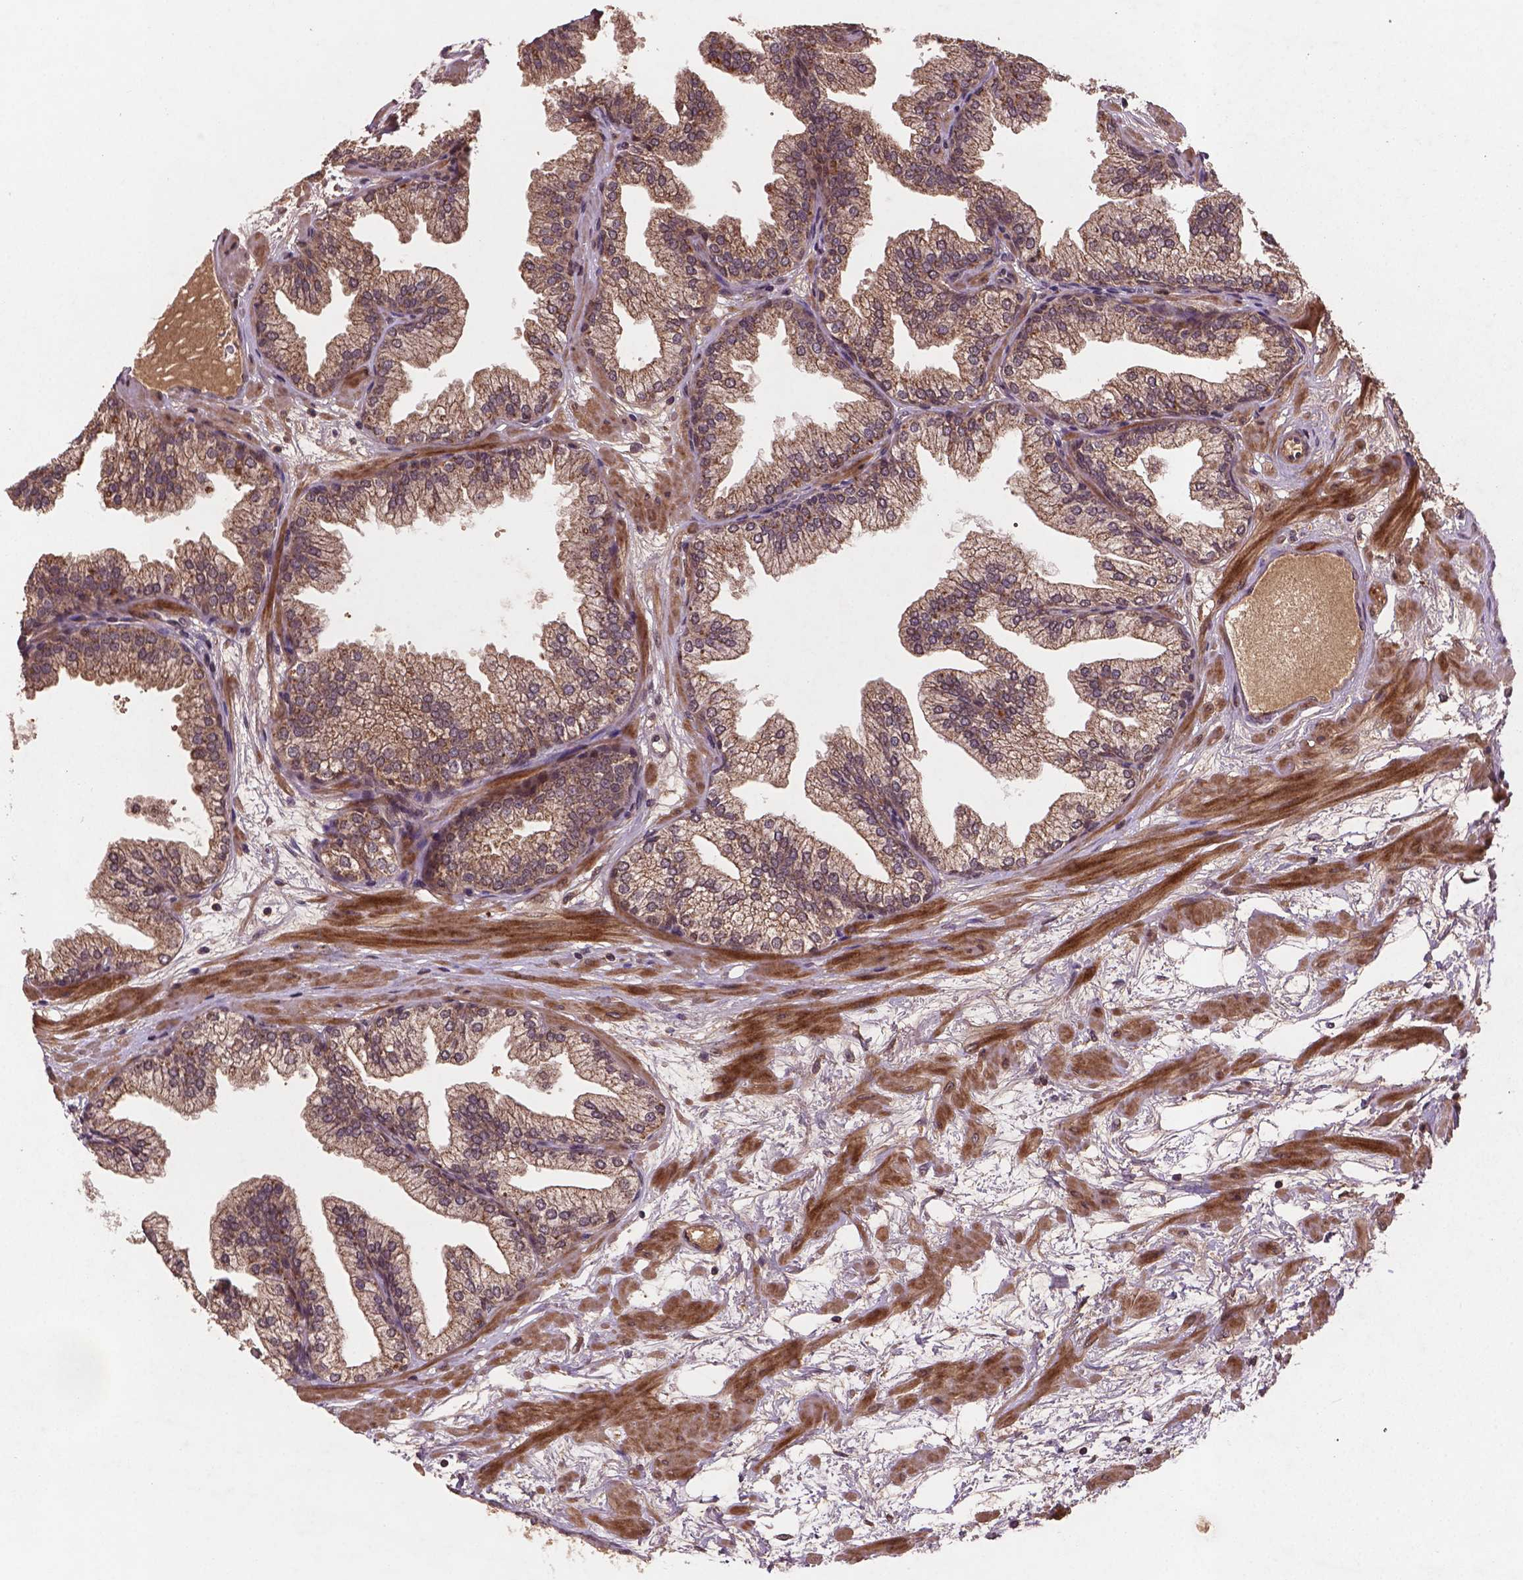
{"staining": {"intensity": "moderate", "quantity": ">75%", "location": "cytoplasmic/membranous,nuclear"}, "tissue": "prostate", "cell_type": "Glandular cells", "image_type": "normal", "snomed": [{"axis": "morphology", "description": "Normal tissue, NOS"}, {"axis": "topography", "description": "Prostate"}], "caption": "IHC (DAB (3,3'-diaminobenzidine)) staining of unremarkable human prostate shows moderate cytoplasmic/membranous,nuclear protein positivity in approximately >75% of glandular cells. The staining is performed using DAB (3,3'-diaminobenzidine) brown chromogen to label protein expression. The nuclei are counter-stained blue using hematoxylin.", "gene": "NIPAL2", "patient": {"sex": "male", "age": 37}}